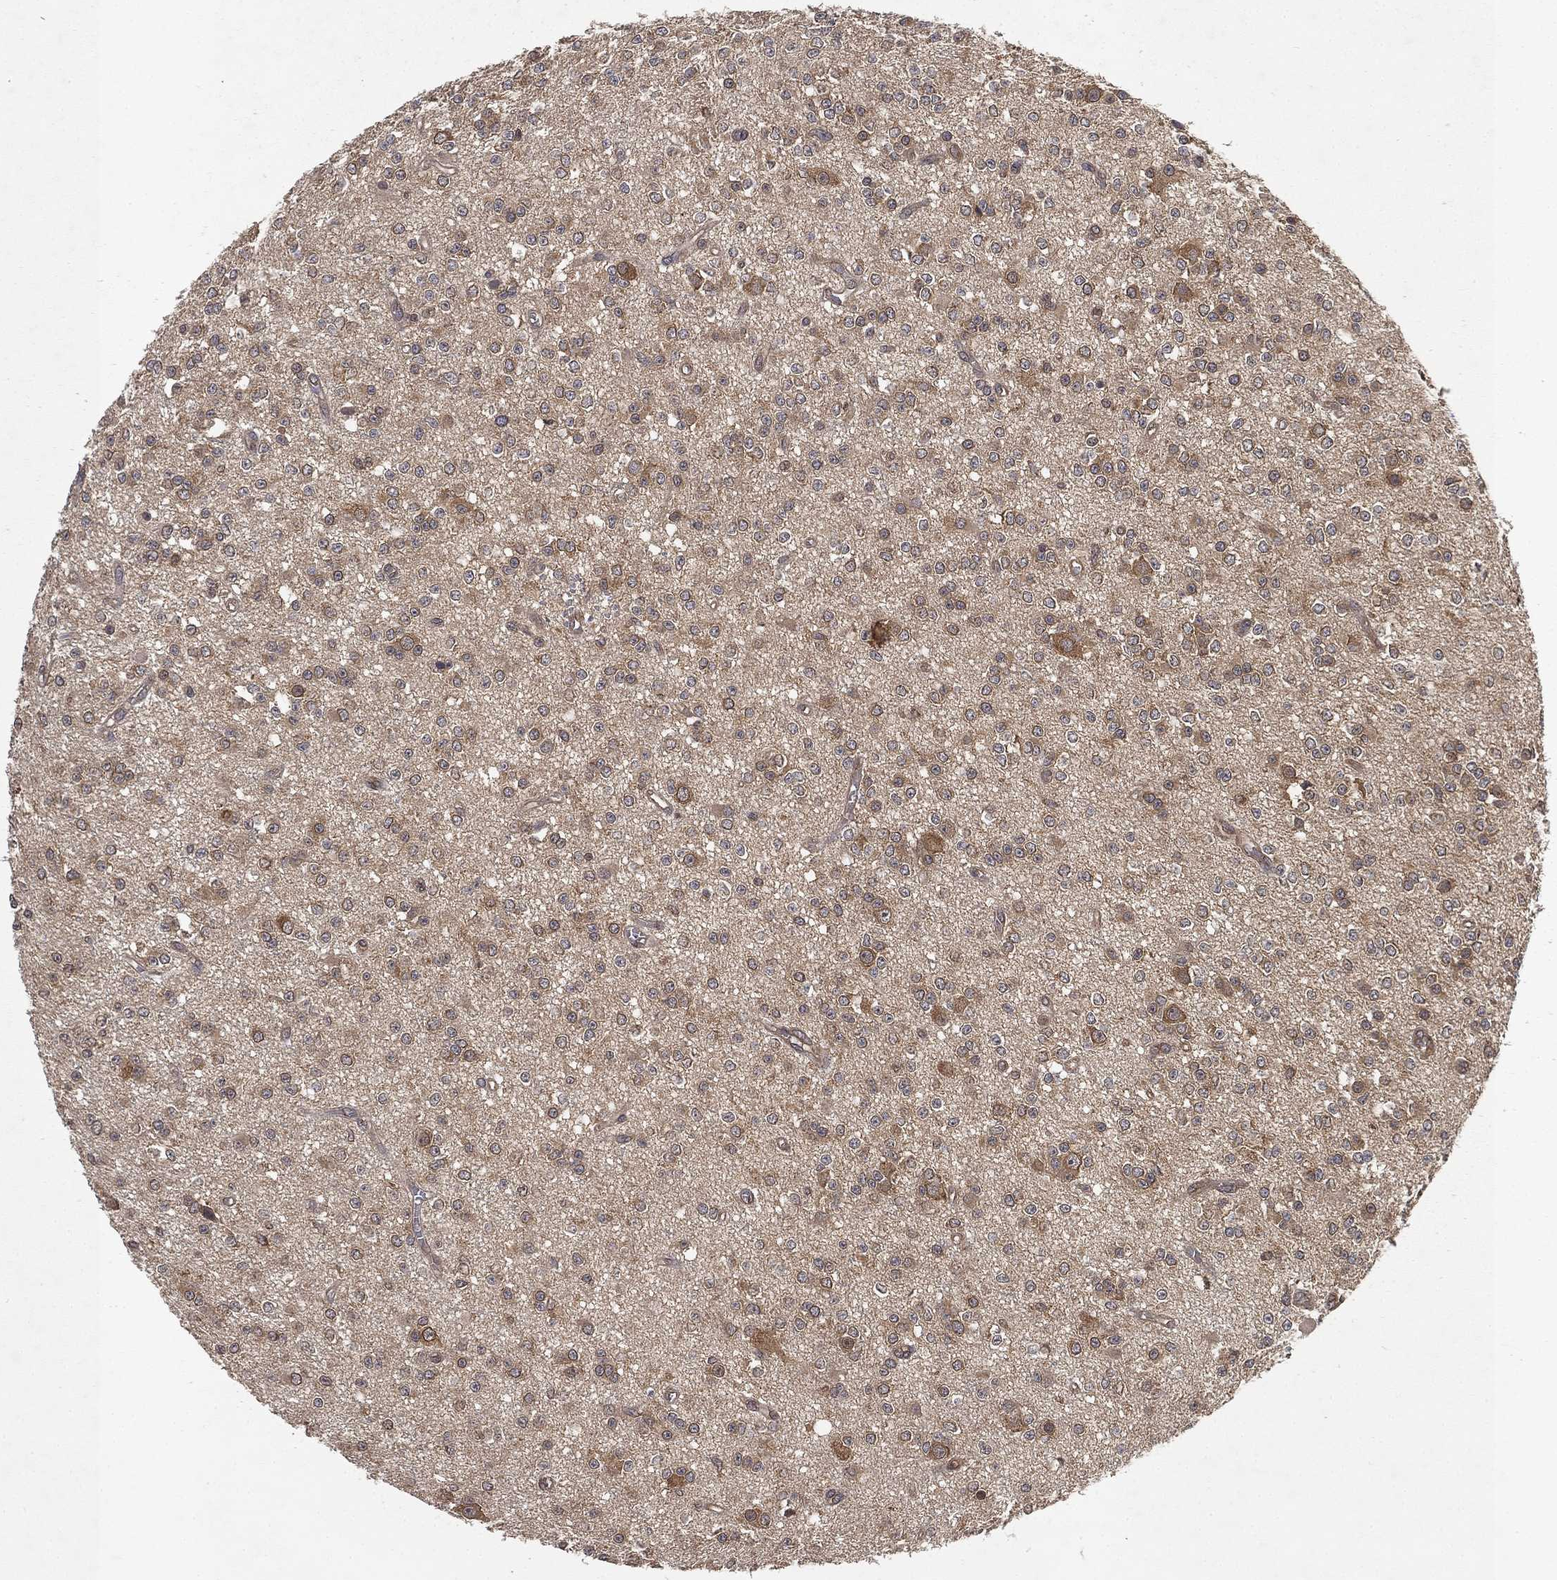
{"staining": {"intensity": "moderate", "quantity": "<25%", "location": "cytoplasmic/membranous"}, "tissue": "glioma", "cell_type": "Tumor cells", "image_type": "cancer", "snomed": [{"axis": "morphology", "description": "Glioma, malignant, Low grade"}, {"axis": "topography", "description": "Brain"}], "caption": "IHC histopathology image of malignant glioma (low-grade) stained for a protein (brown), which demonstrates low levels of moderate cytoplasmic/membranous expression in approximately <25% of tumor cells.", "gene": "UBA5", "patient": {"sex": "female", "age": 45}}